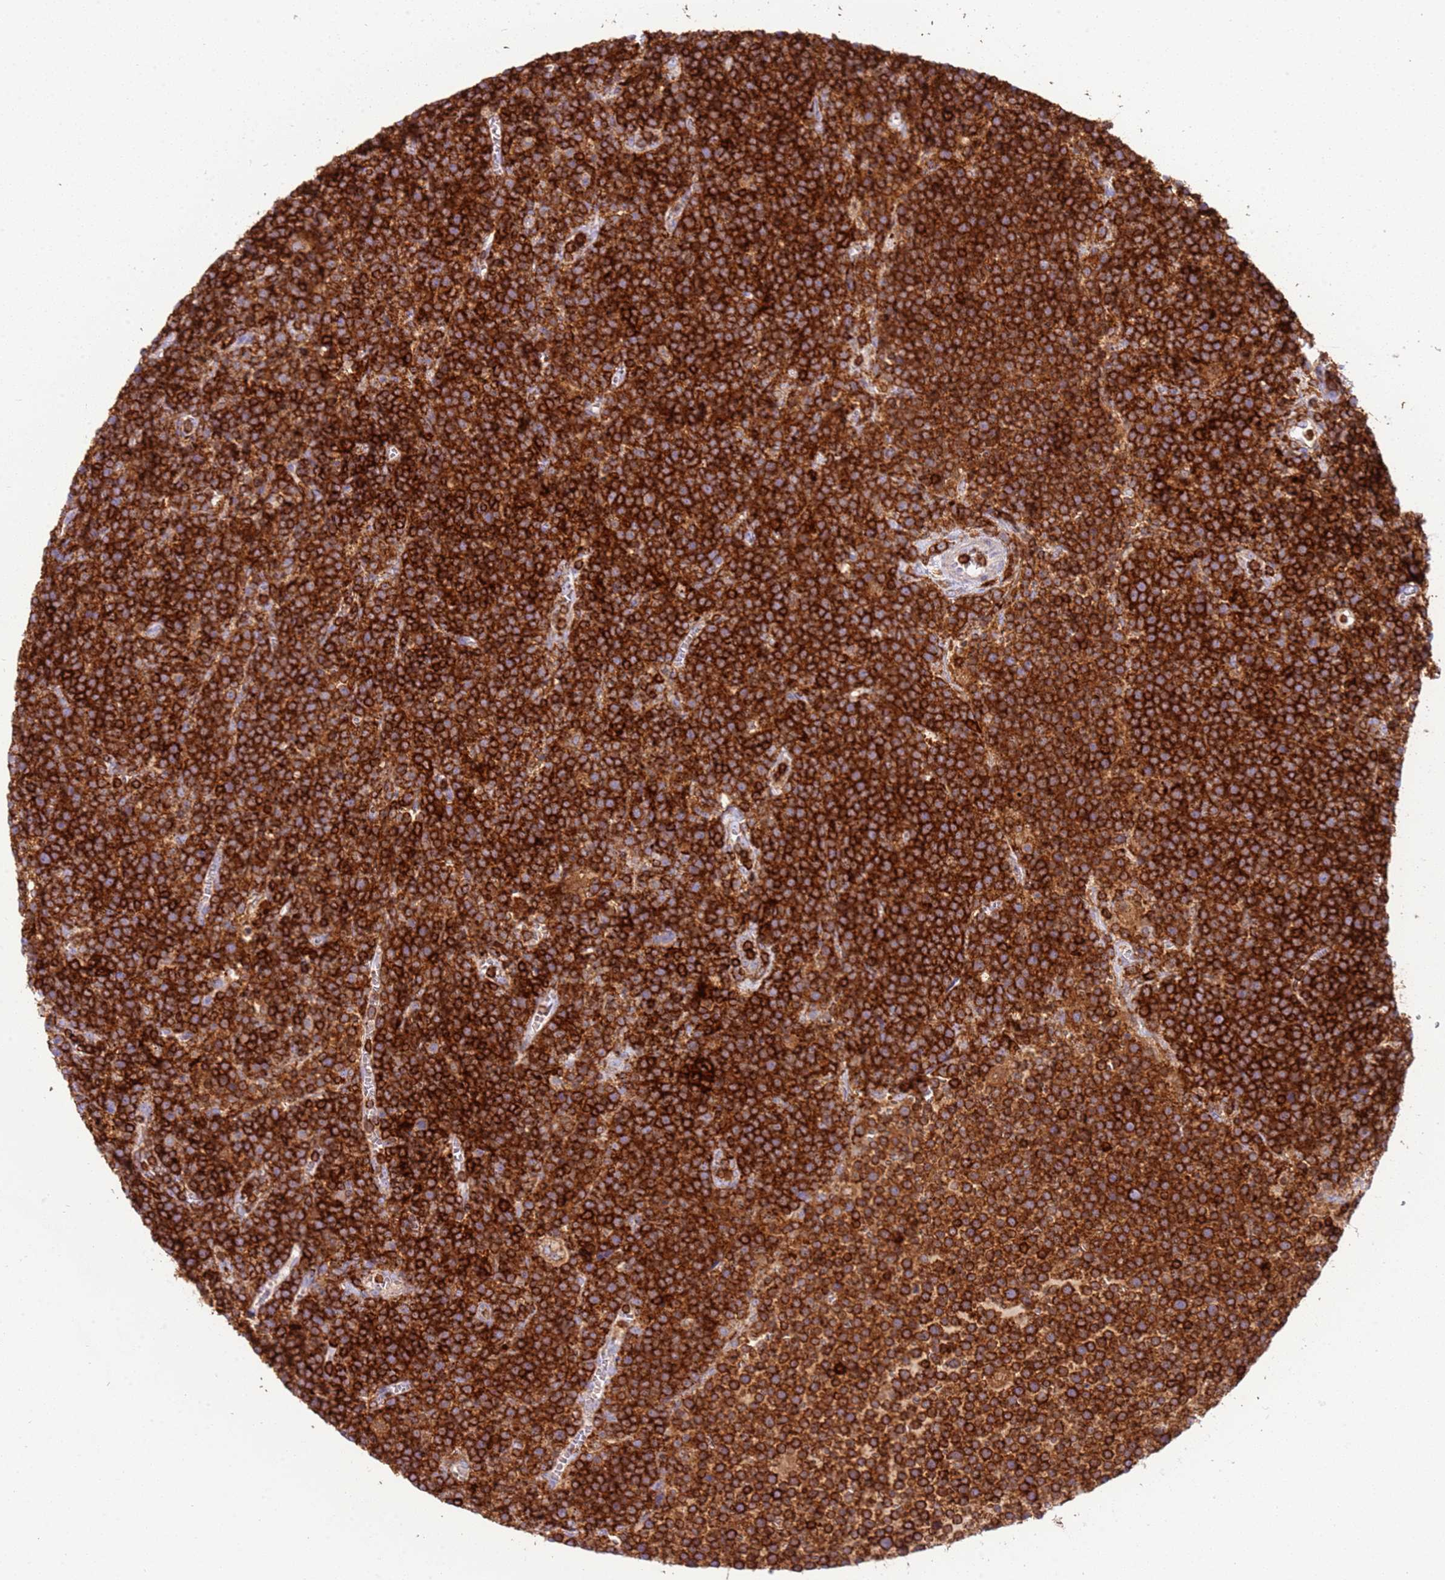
{"staining": {"intensity": "strong", "quantity": ">75%", "location": "cytoplasmic/membranous"}, "tissue": "lymphoma", "cell_type": "Tumor cells", "image_type": "cancer", "snomed": [{"axis": "morphology", "description": "Malignant lymphoma, non-Hodgkin's type, High grade"}, {"axis": "topography", "description": "Lymph node"}], "caption": "Protein analysis of lymphoma tissue displays strong cytoplasmic/membranous staining in about >75% of tumor cells. (Brightfield microscopy of DAB IHC at high magnification).", "gene": "TTPAL", "patient": {"sex": "male", "age": 61}}